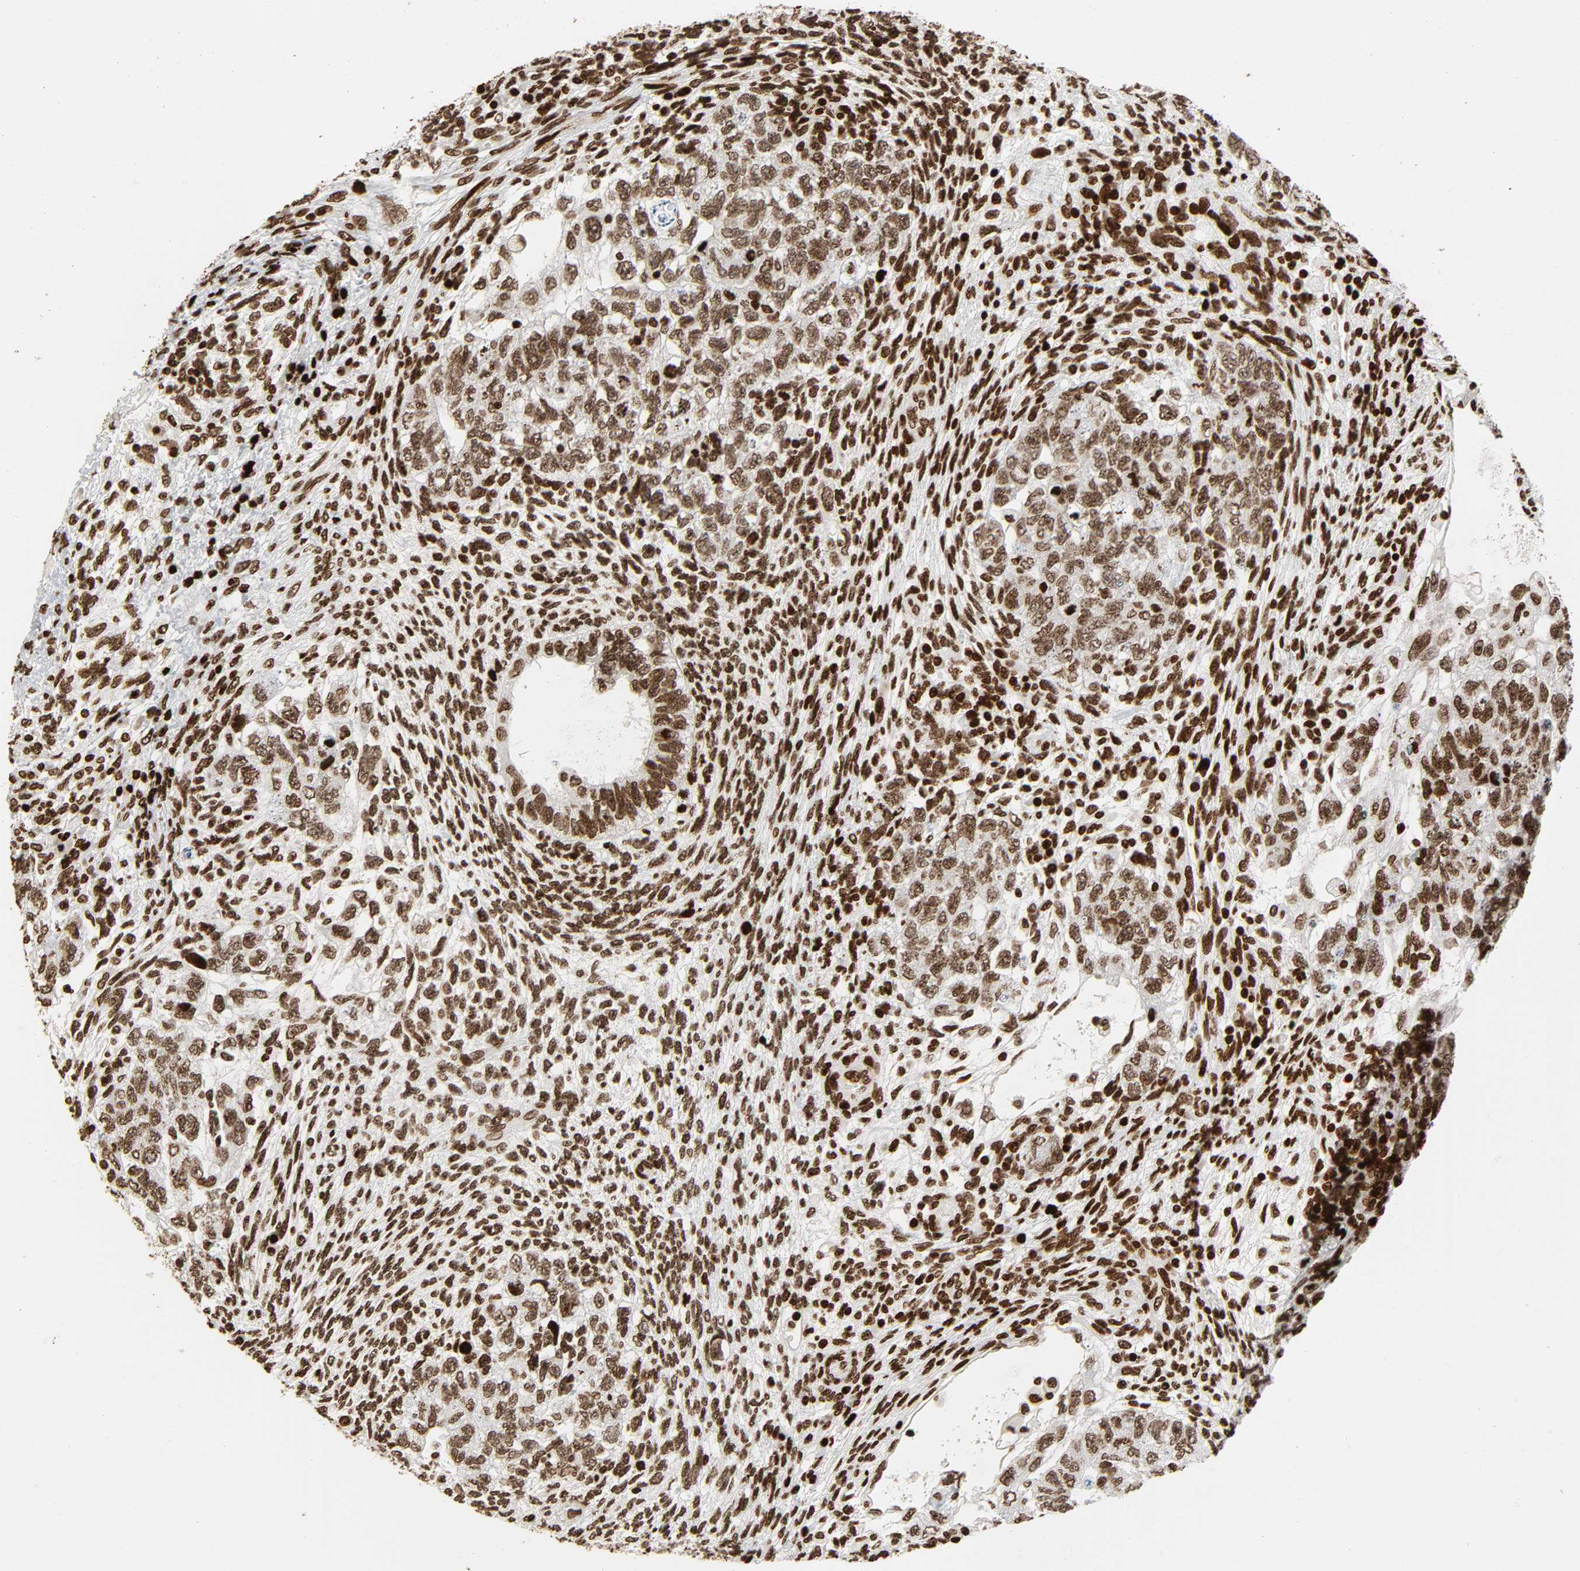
{"staining": {"intensity": "moderate", "quantity": ">75%", "location": "nuclear"}, "tissue": "testis cancer", "cell_type": "Tumor cells", "image_type": "cancer", "snomed": [{"axis": "morphology", "description": "Normal tissue, NOS"}, {"axis": "morphology", "description": "Carcinoma, Embryonal, NOS"}, {"axis": "topography", "description": "Testis"}], "caption": "The micrograph exhibits staining of testis cancer (embryonal carcinoma), revealing moderate nuclear protein staining (brown color) within tumor cells. (Brightfield microscopy of DAB IHC at high magnification).", "gene": "RXRA", "patient": {"sex": "male", "age": 36}}